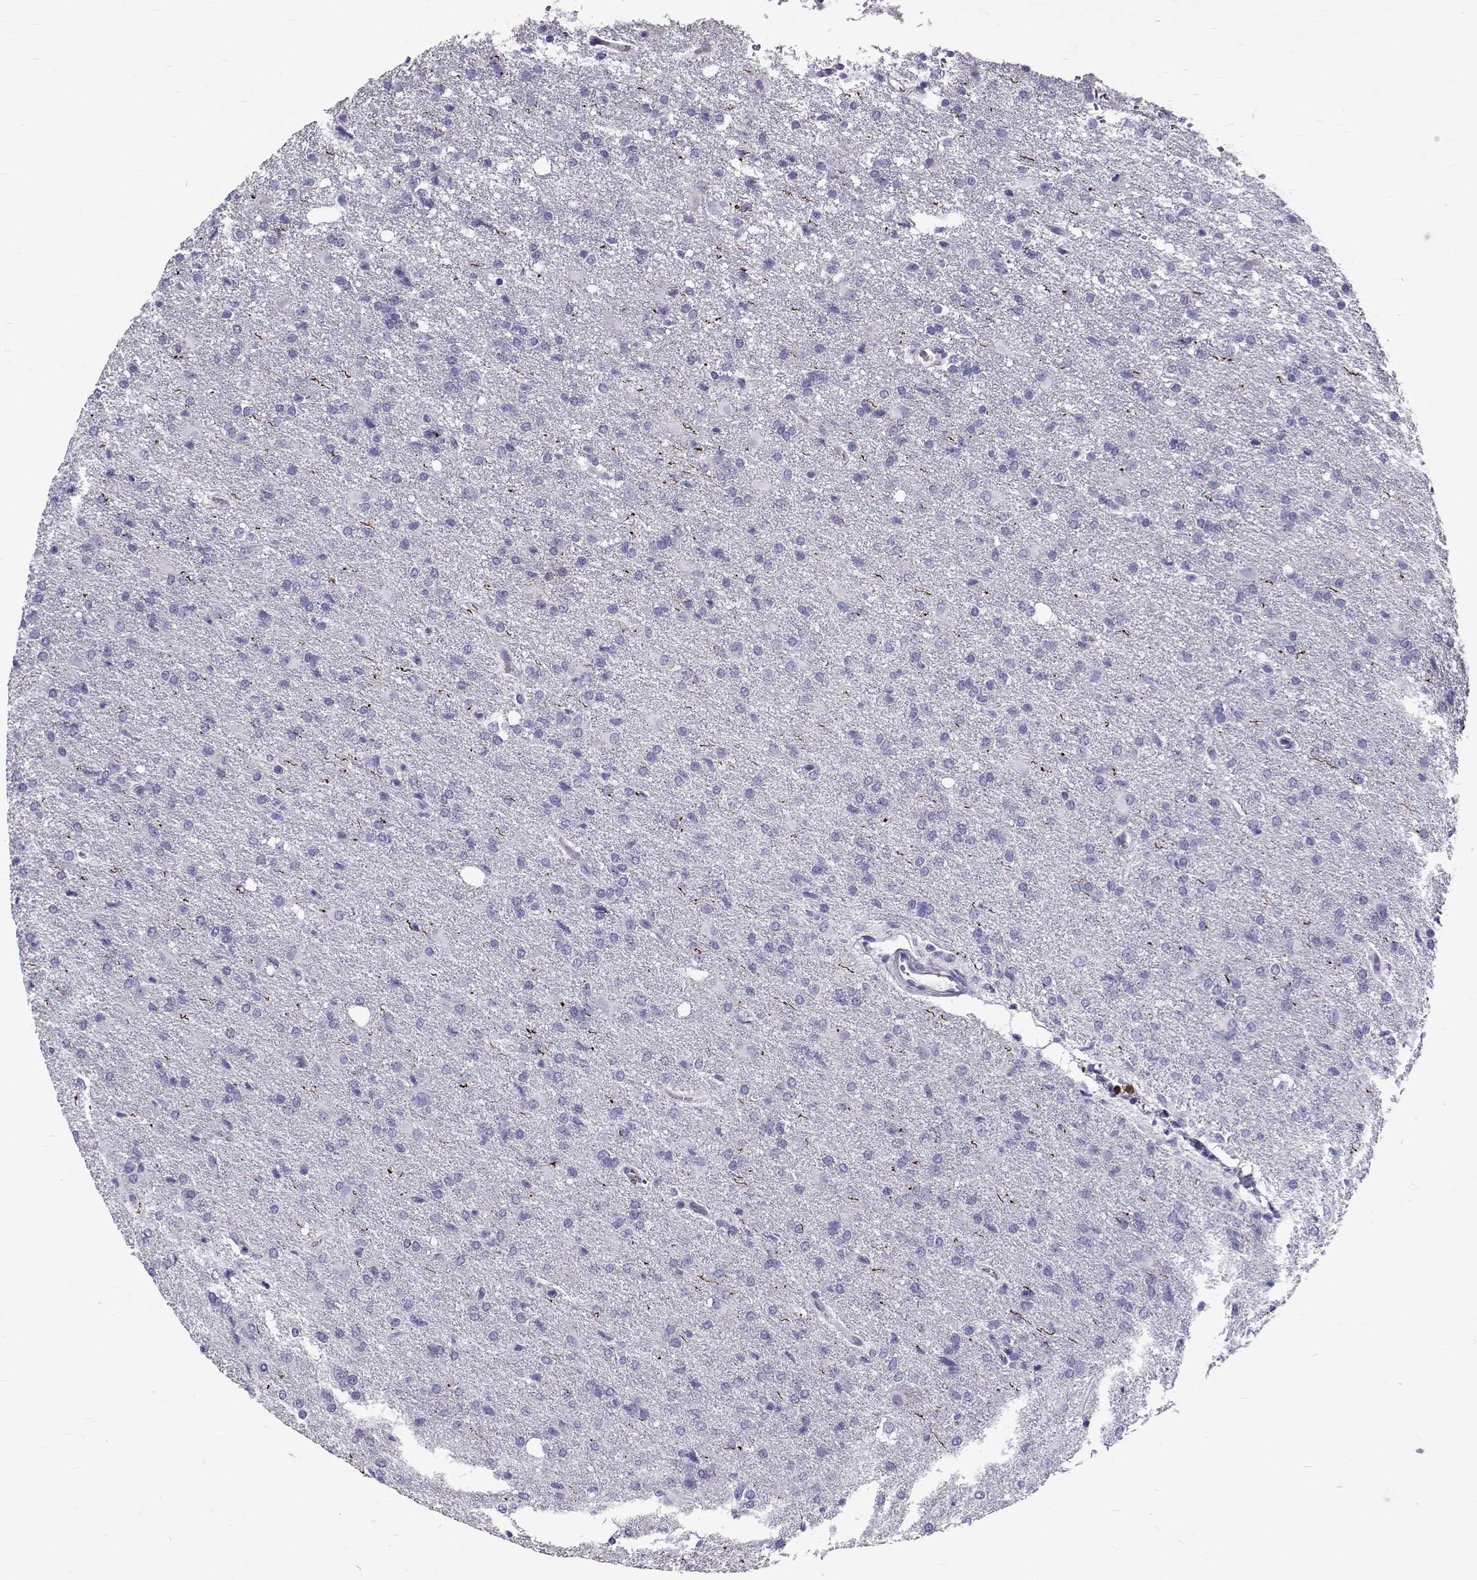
{"staining": {"intensity": "negative", "quantity": "none", "location": "none"}, "tissue": "glioma", "cell_type": "Tumor cells", "image_type": "cancer", "snomed": [{"axis": "morphology", "description": "Glioma, malignant, High grade"}, {"axis": "topography", "description": "Brain"}], "caption": "Immunohistochemistry (IHC) of human malignant glioma (high-grade) reveals no staining in tumor cells.", "gene": "IGSF1", "patient": {"sex": "male", "age": 68}}